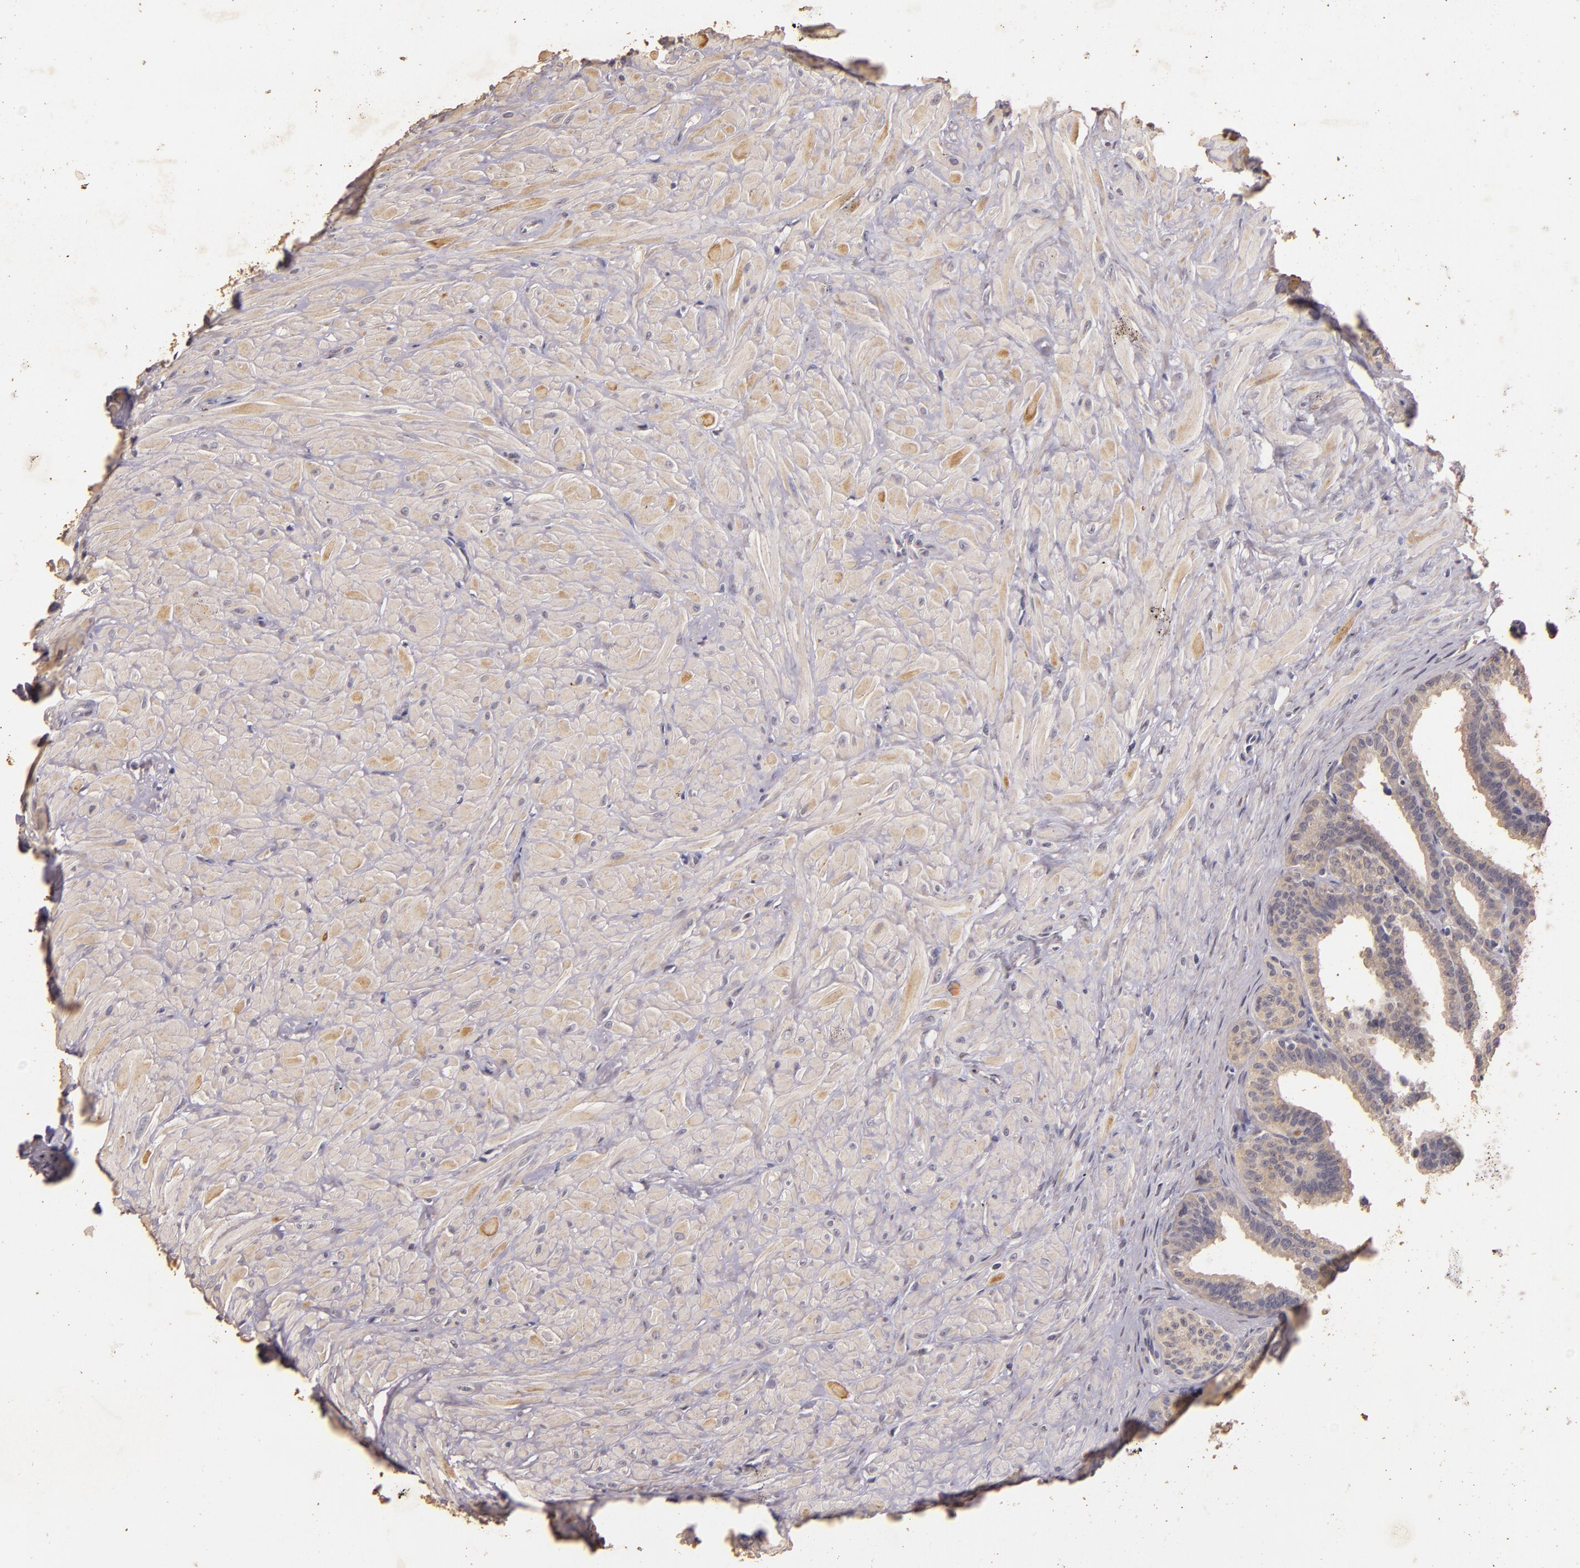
{"staining": {"intensity": "weak", "quantity": "25%-75%", "location": "cytoplasmic/membranous"}, "tissue": "seminal vesicle", "cell_type": "Glandular cells", "image_type": "normal", "snomed": [{"axis": "morphology", "description": "Normal tissue, NOS"}, {"axis": "topography", "description": "Seminal veicle"}], "caption": "This is a micrograph of immunohistochemistry staining of normal seminal vesicle, which shows weak positivity in the cytoplasmic/membranous of glandular cells.", "gene": "BCL2L13", "patient": {"sex": "male", "age": 26}}